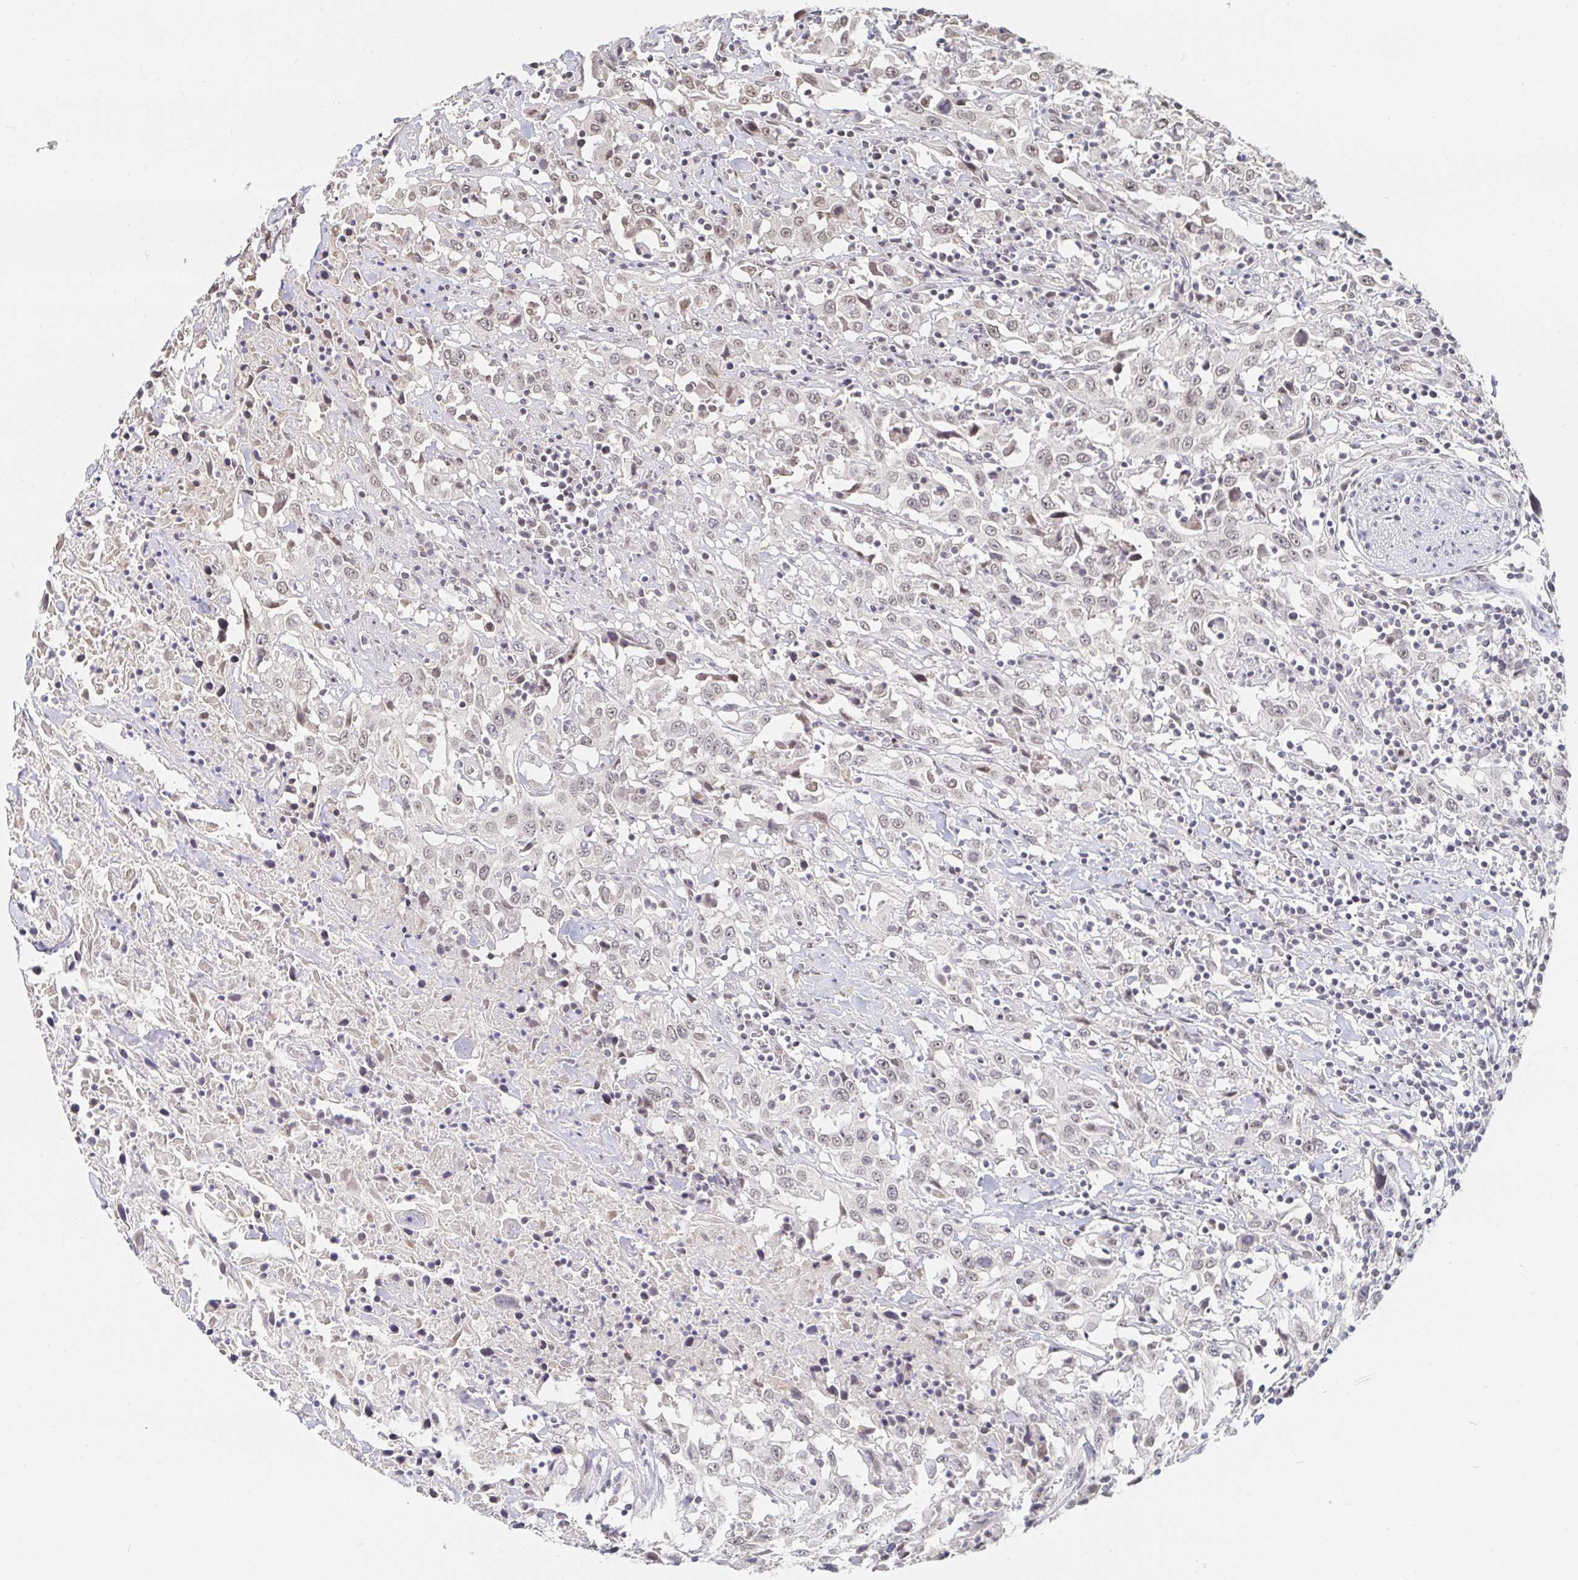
{"staining": {"intensity": "weak", "quantity": "<25%", "location": "nuclear"}, "tissue": "urothelial cancer", "cell_type": "Tumor cells", "image_type": "cancer", "snomed": [{"axis": "morphology", "description": "Urothelial carcinoma, High grade"}, {"axis": "topography", "description": "Urinary bladder"}], "caption": "Protein analysis of urothelial cancer reveals no significant expression in tumor cells.", "gene": "CHD2", "patient": {"sex": "male", "age": 61}}